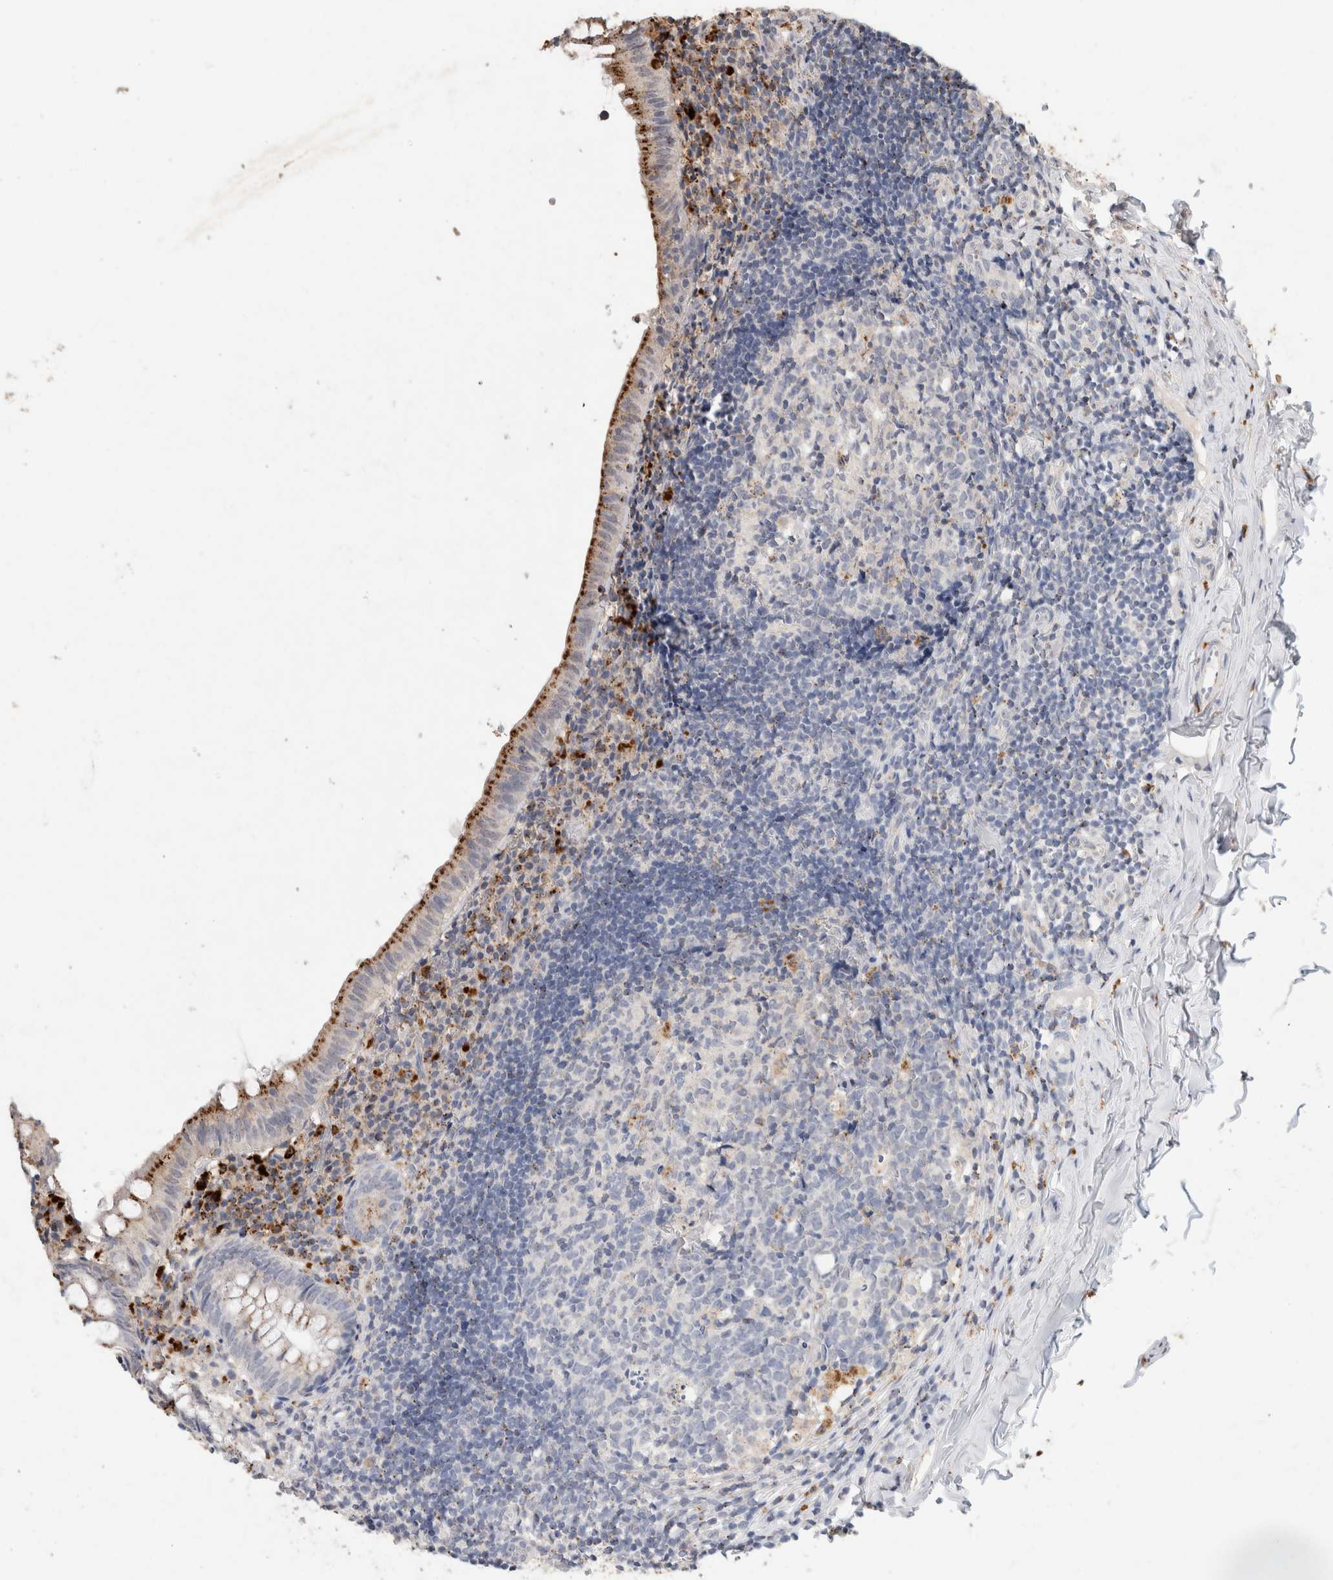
{"staining": {"intensity": "moderate", "quantity": "25%-75%", "location": "cytoplasmic/membranous"}, "tissue": "appendix", "cell_type": "Glandular cells", "image_type": "normal", "snomed": [{"axis": "morphology", "description": "Normal tissue, NOS"}, {"axis": "topography", "description": "Appendix"}], "caption": "Immunohistochemistry histopathology image of benign human appendix stained for a protein (brown), which displays medium levels of moderate cytoplasmic/membranous staining in approximately 25%-75% of glandular cells.", "gene": "ARSA", "patient": {"sex": "male", "age": 8}}